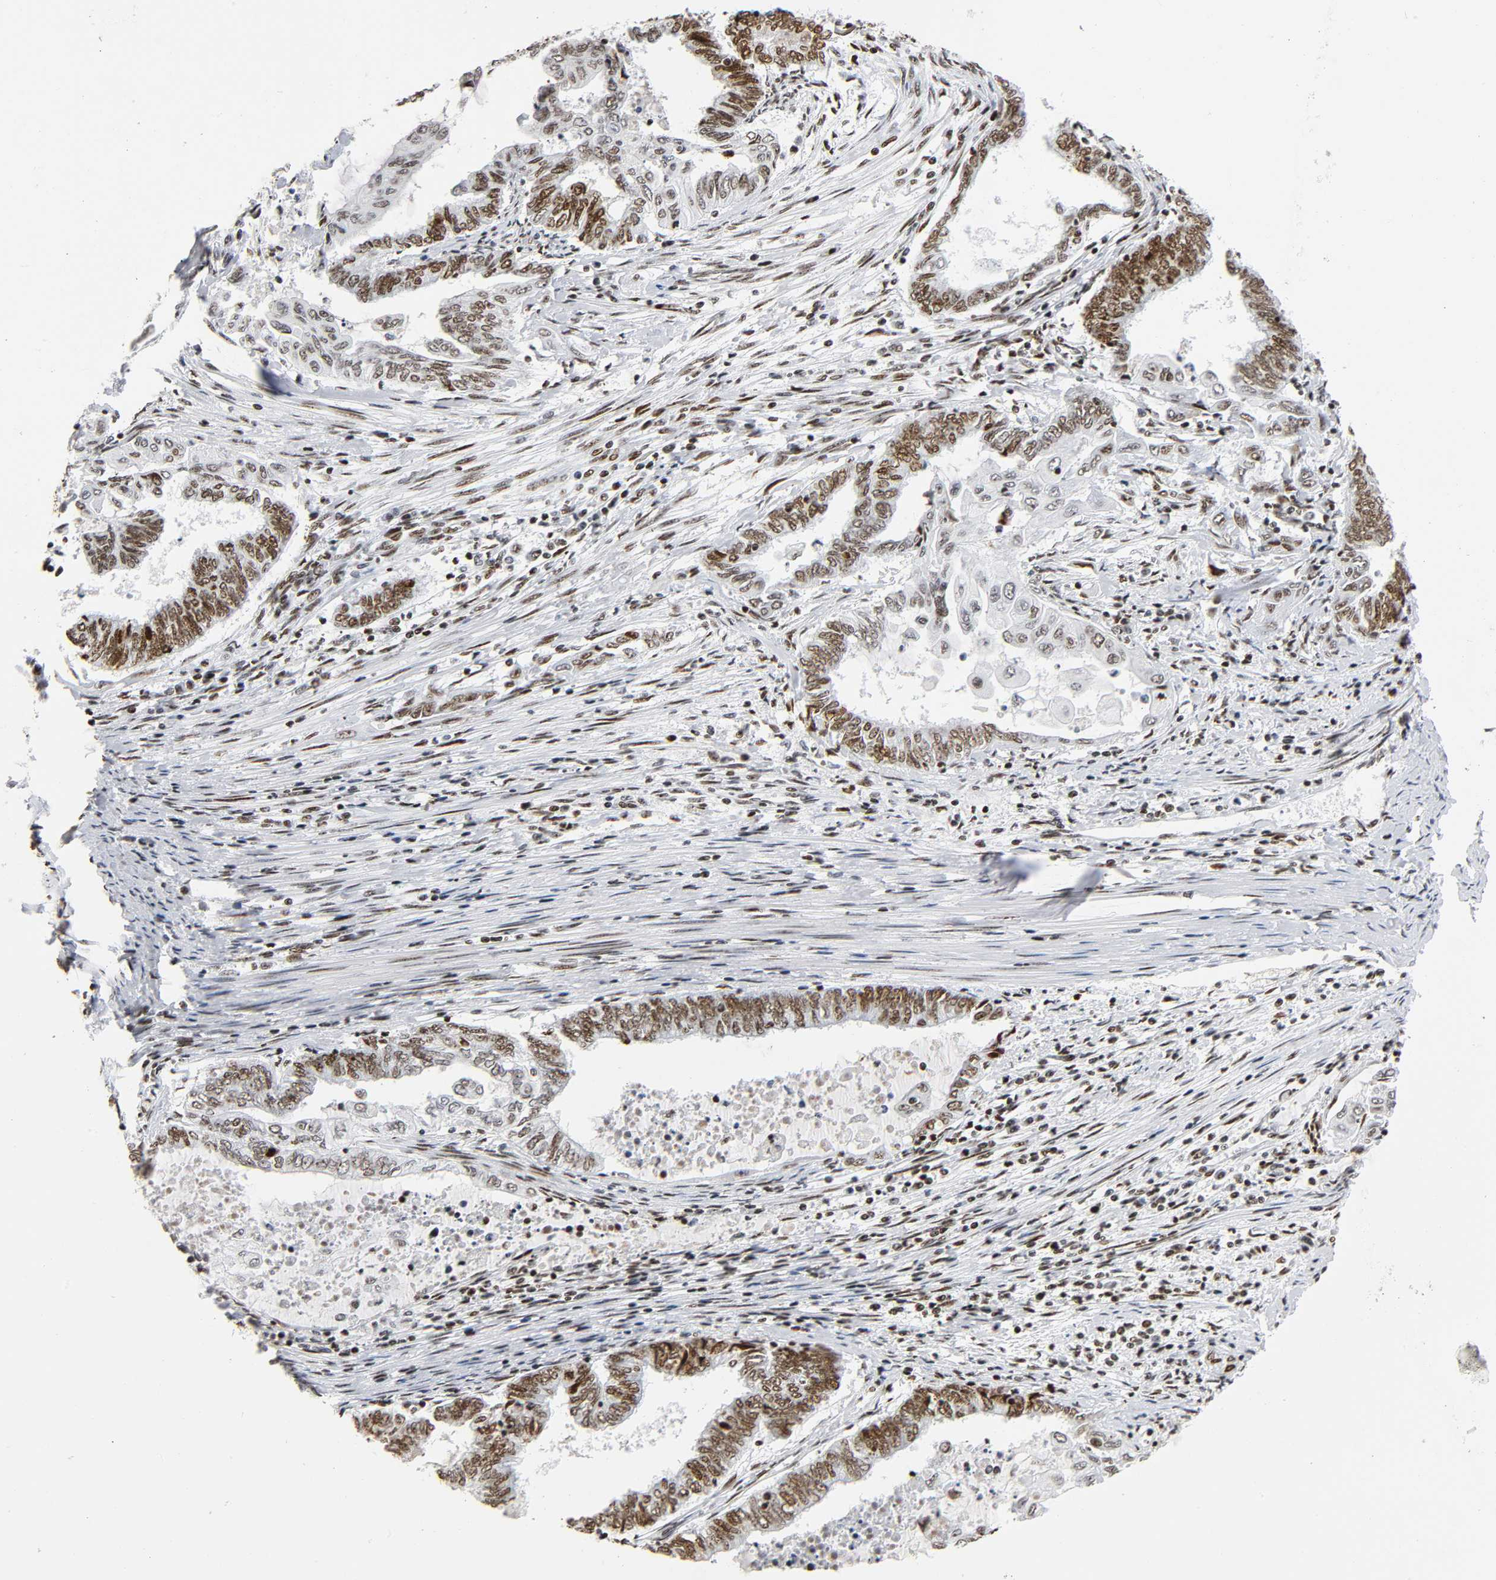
{"staining": {"intensity": "moderate", "quantity": ">75%", "location": "nuclear"}, "tissue": "endometrial cancer", "cell_type": "Tumor cells", "image_type": "cancer", "snomed": [{"axis": "morphology", "description": "Adenocarcinoma, NOS"}, {"axis": "topography", "description": "Uterus"}, {"axis": "topography", "description": "Endometrium"}], "caption": "IHC staining of adenocarcinoma (endometrial), which reveals medium levels of moderate nuclear staining in about >75% of tumor cells indicating moderate nuclear protein positivity. The staining was performed using DAB (brown) for protein detection and nuclei were counterstained in hematoxylin (blue).", "gene": "UBTF", "patient": {"sex": "female", "age": 70}}